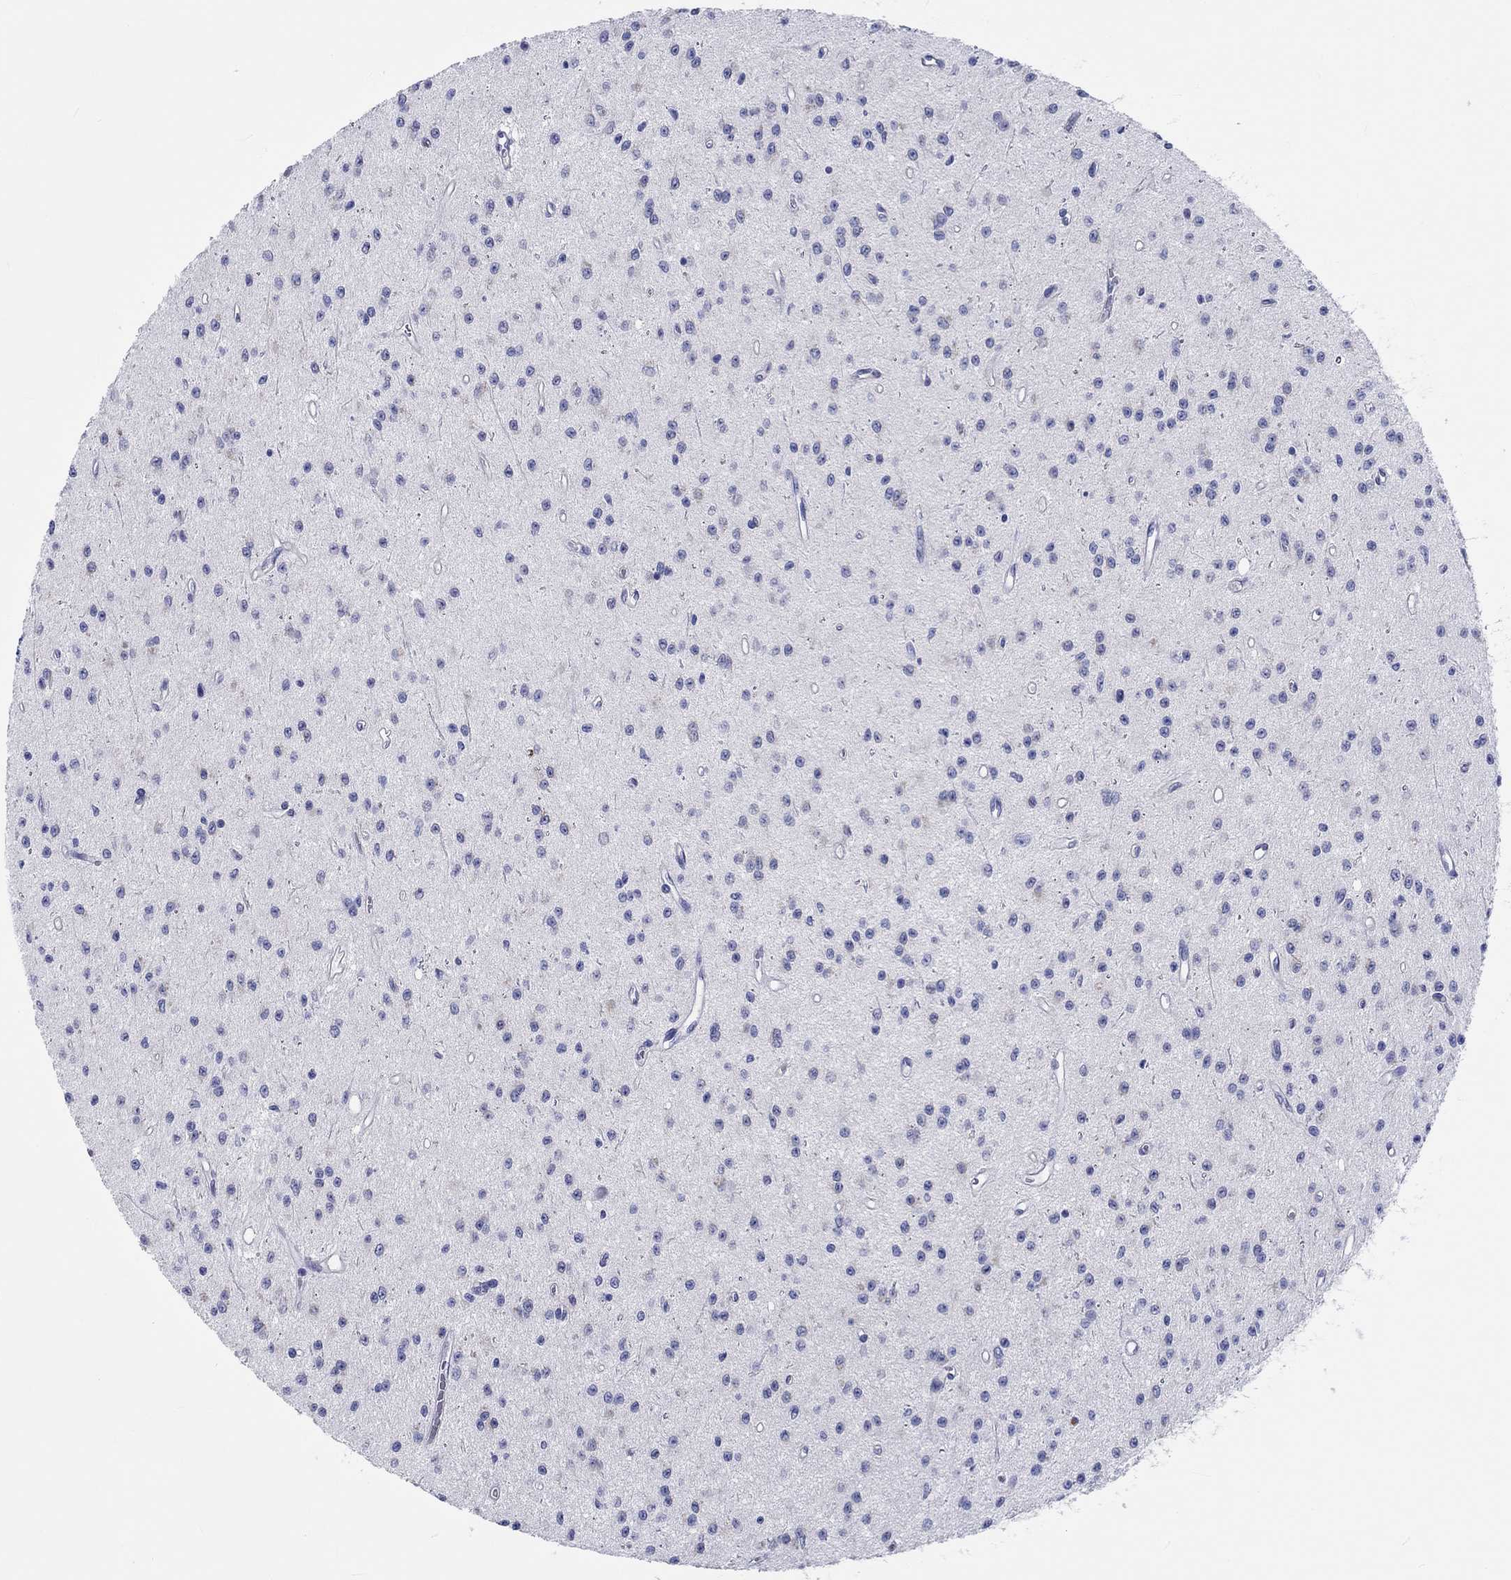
{"staining": {"intensity": "negative", "quantity": "none", "location": "none"}, "tissue": "glioma", "cell_type": "Tumor cells", "image_type": "cancer", "snomed": [{"axis": "morphology", "description": "Glioma, malignant, Low grade"}, {"axis": "topography", "description": "Brain"}], "caption": "Malignant low-grade glioma was stained to show a protein in brown. There is no significant staining in tumor cells.", "gene": "CDY2B", "patient": {"sex": "female", "age": 45}}